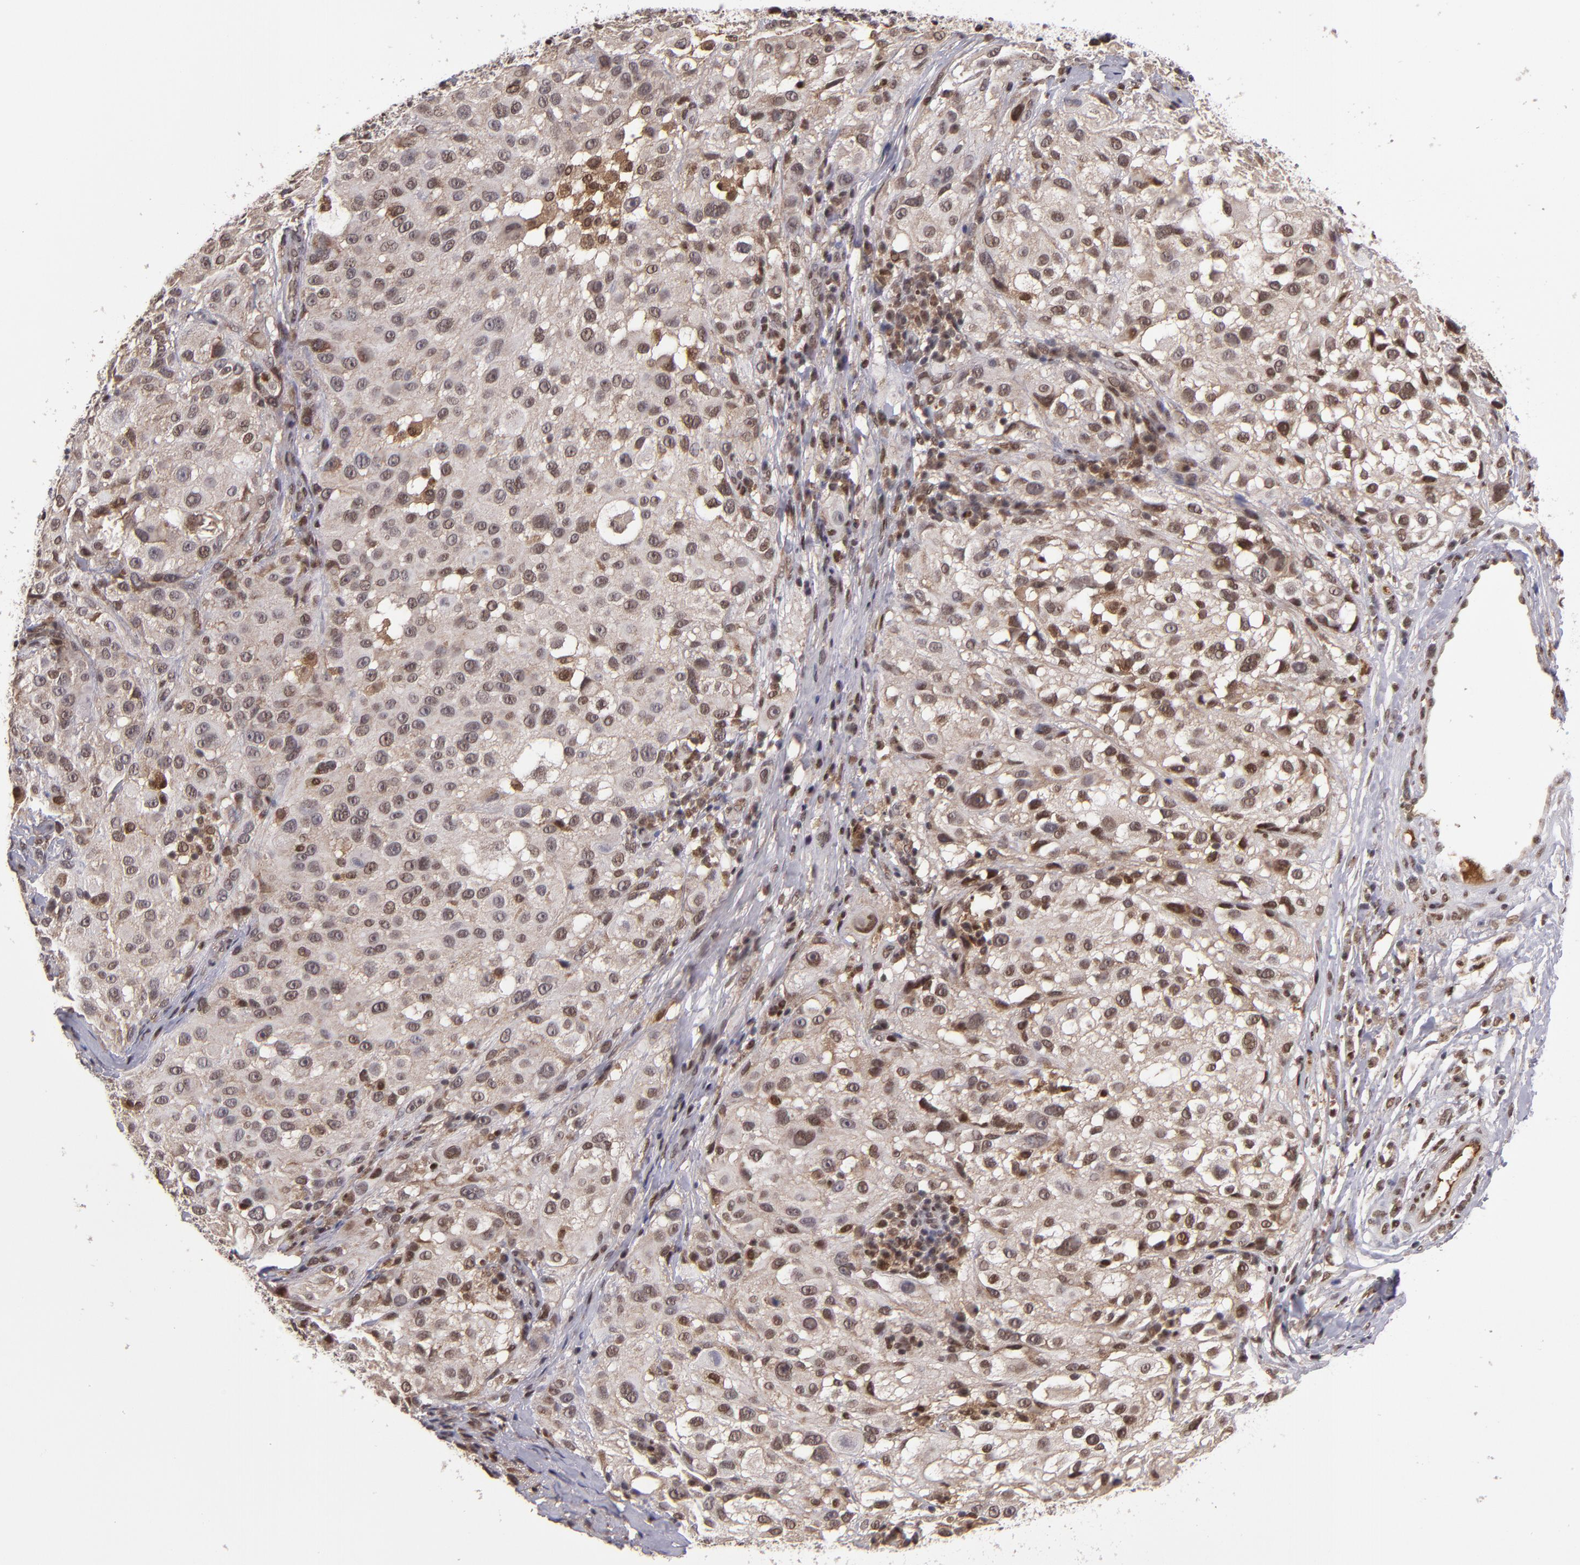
{"staining": {"intensity": "moderate", "quantity": ">75%", "location": "cytoplasmic/membranous,nuclear"}, "tissue": "melanoma", "cell_type": "Tumor cells", "image_type": "cancer", "snomed": [{"axis": "morphology", "description": "Necrosis, NOS"}, {"axis": "morphology", "description": "Malignant melanoma, NOS"}, {"axis": "topography", "description": "Skin"}], "caption": "Immunohistochemistry image of melanoma stained for a protein (brown), which demonstrates medium levels of moderate cytoplasmic/membranous and nuclear staining in approximately >75% of tumor cells.", "gene": "EP300", "patient": {"sex": "female", "age": 87}}